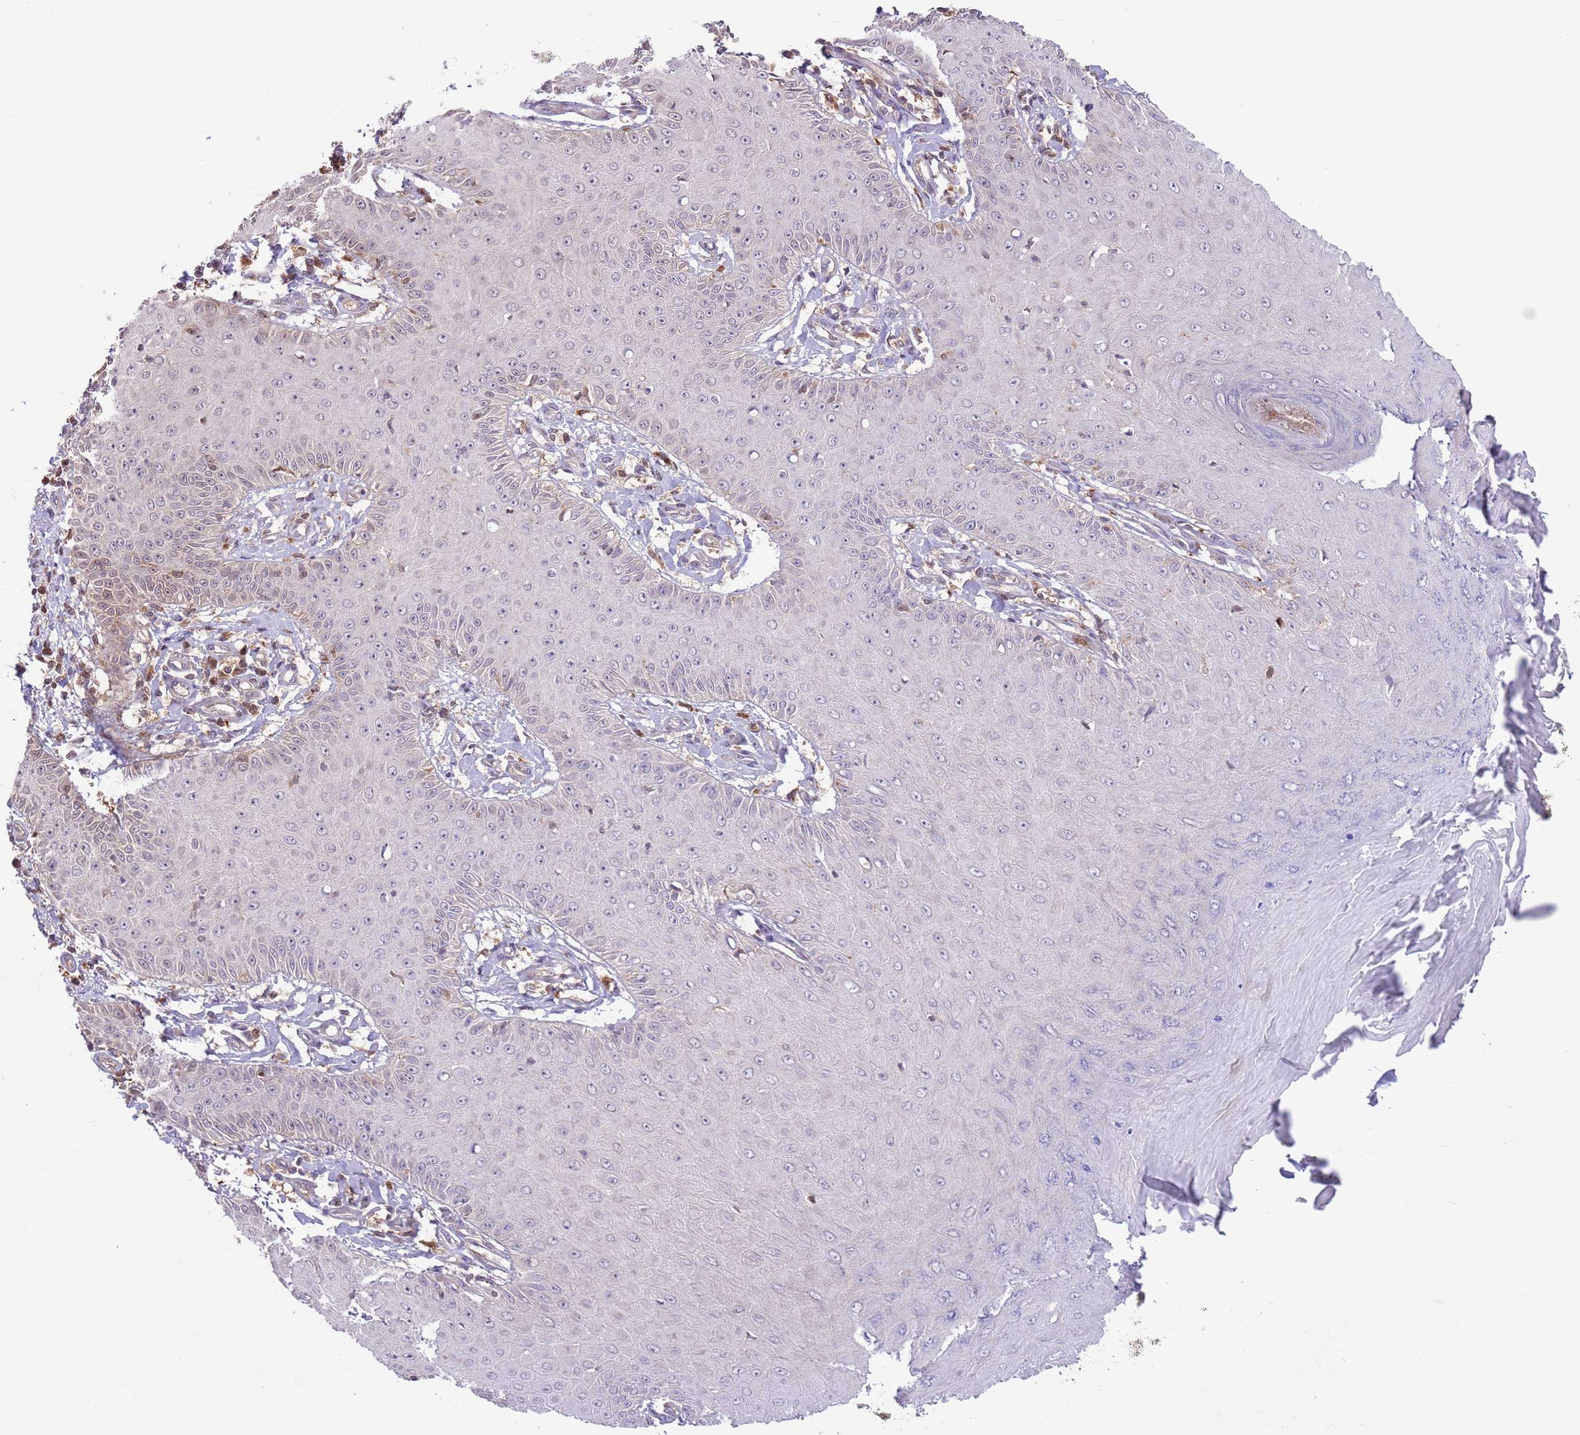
{"staining": {"intensity": "weak", "quantity": "<25%", "location": "nuclear"}, "tissue": "skin cancer", "cell_type": "Tumor cells", "image_type": "cancer", "snomed": [{"axis": "morphology", "description": "Squamous cell carcinoma, NOS"}, {"axis": "topography", "description": "Skin"}], "caption": "Tumor cells show no significant expression in skin cancer.", "gene": "HDHD2", "patient": {"sex": "male", "age": 70}}